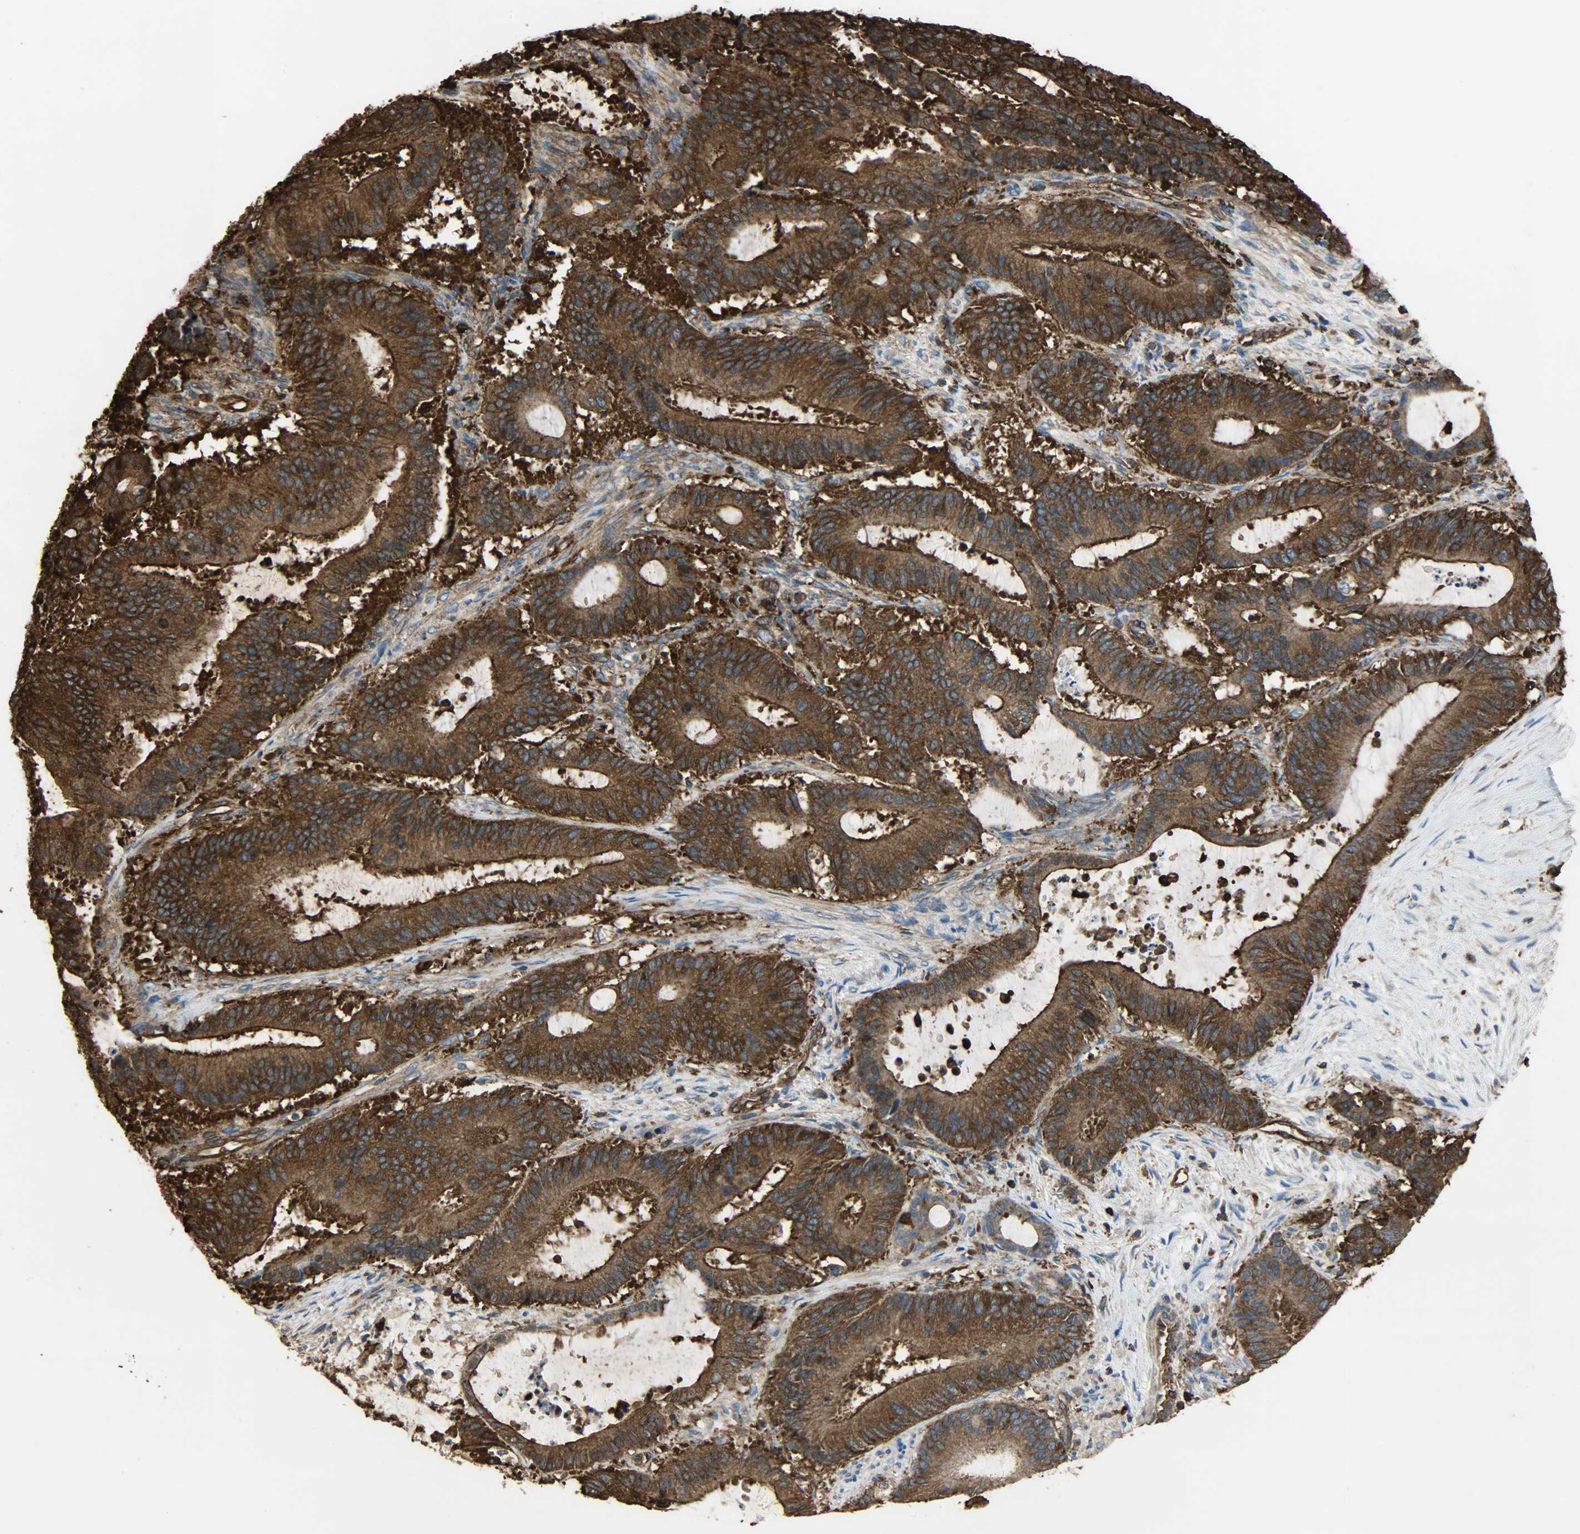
{"staining": {"intensity": "strong", "quantity": ">75%", "location": "cytoplasmic/membranous"}, "tissue": "liver cancer", "cell_type": "Tumor cells", "image_type": "cancer", "snomed": [{"axis": "morphology", "description": "Cholangiocarcinoma"}, {"axis": "topography", "description": "Liver"}], "caption": "There is high levels of strong cytoplasmic/membranous positivity in tumor cells of liver cancer, as demonstrated by immunohistochemical staining (brown color).", "gene": "VASP", "patient": {"sex": "female", "age": 73}}